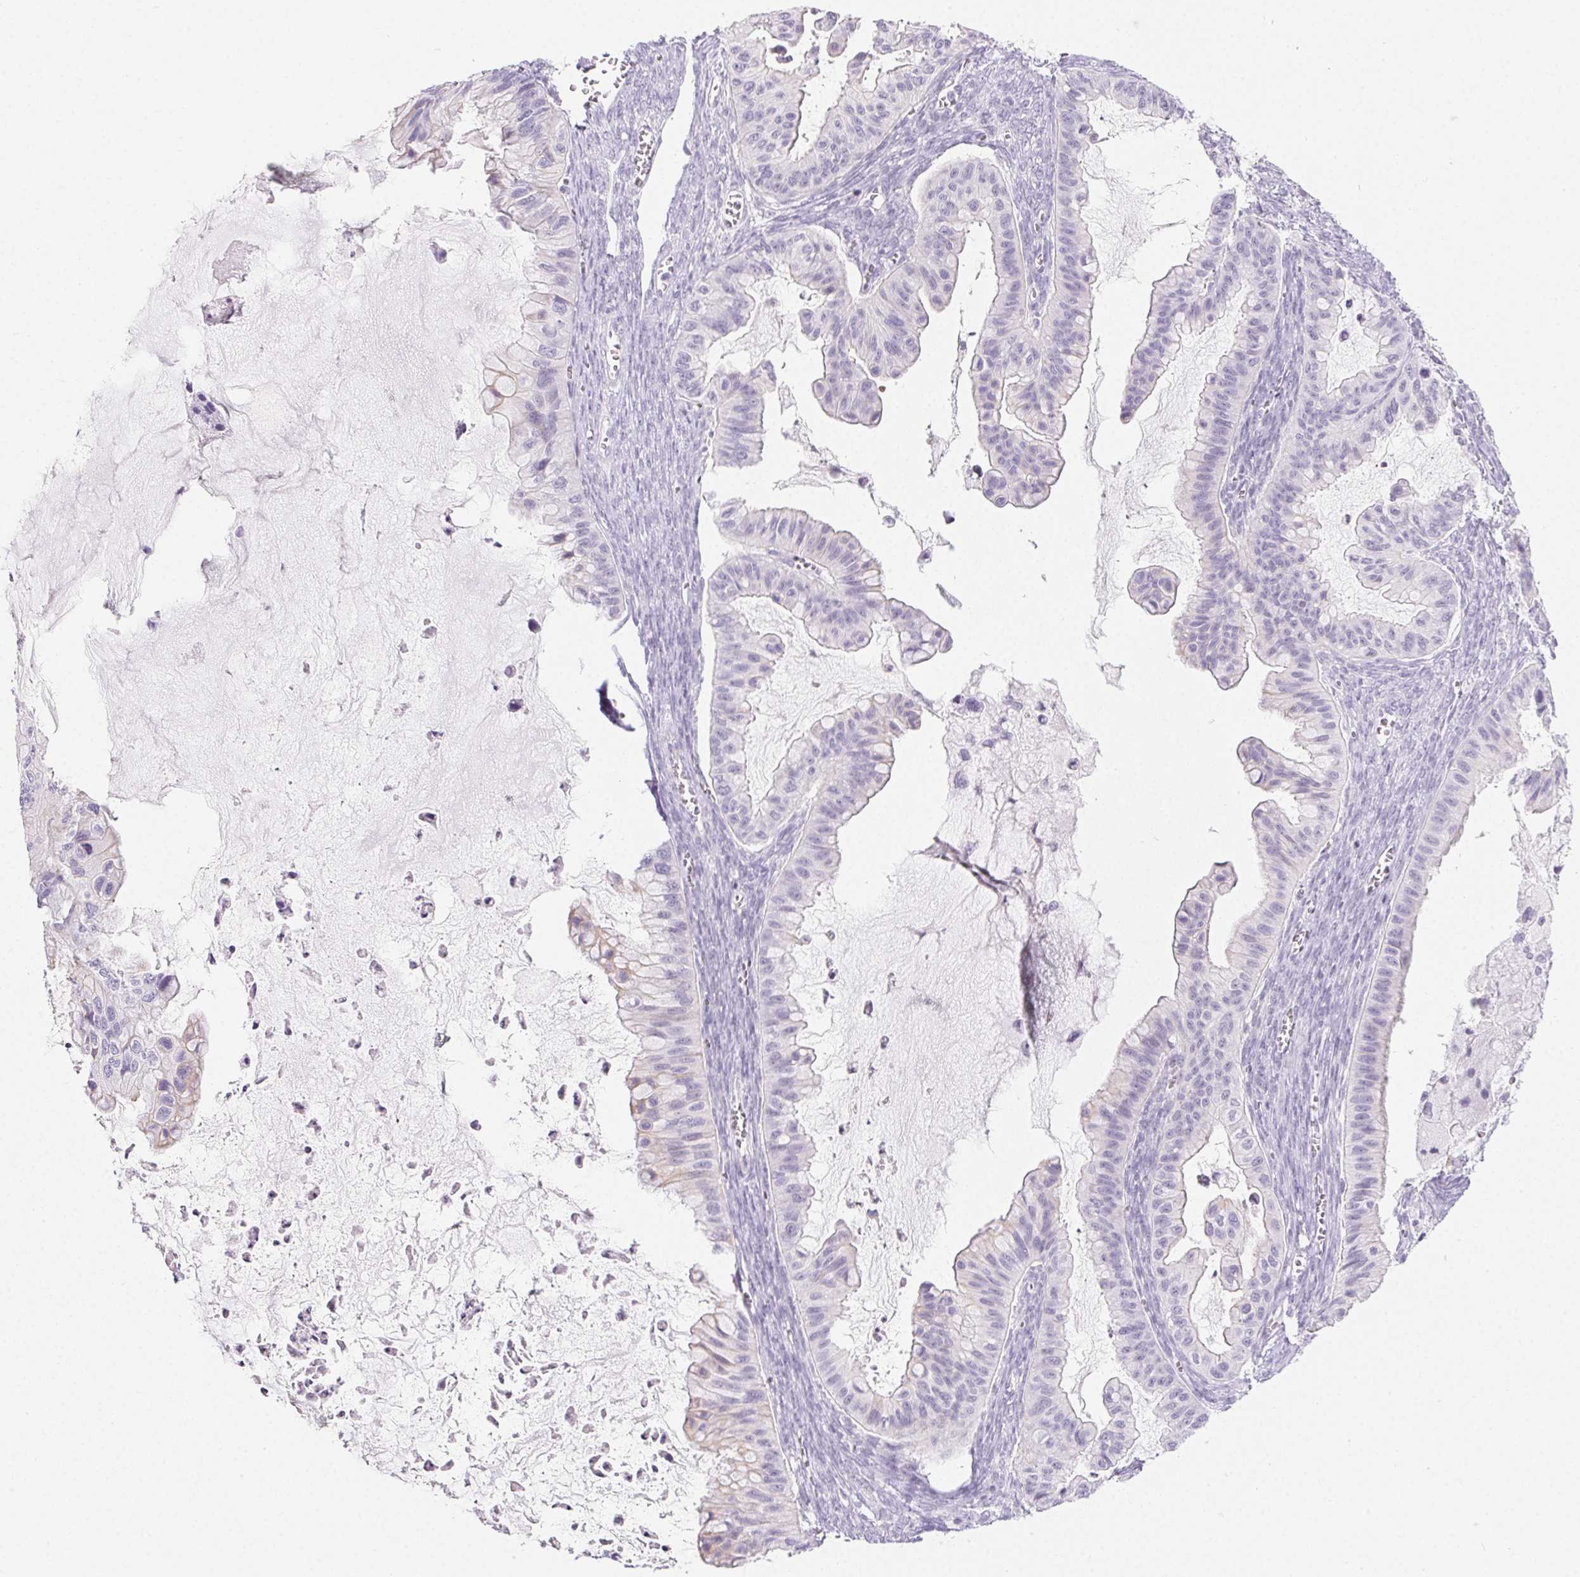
{"staining": {"intensity": "negative", "quantity": "none", "location": "none"}, "tissue": "ovarian cancer", "cell_type": "Tumor cells", "image_type": "cancer", "snomed": [{"axis": "morphology", "description": "Cystadenocarcinoma, mucinous, NOS"}, {"axis": "topography", "description": "Ovary"}], "caption": "Micrograph shows no protein positivity in tumor cells of mucinous cystadenocarcinoma (ovarian) tissue. (DAB immunohistochemistry visualized using brightfield microscopy, high magnification).", "gene": "PI3", "patient": {"sex": "female", "age": 72}}